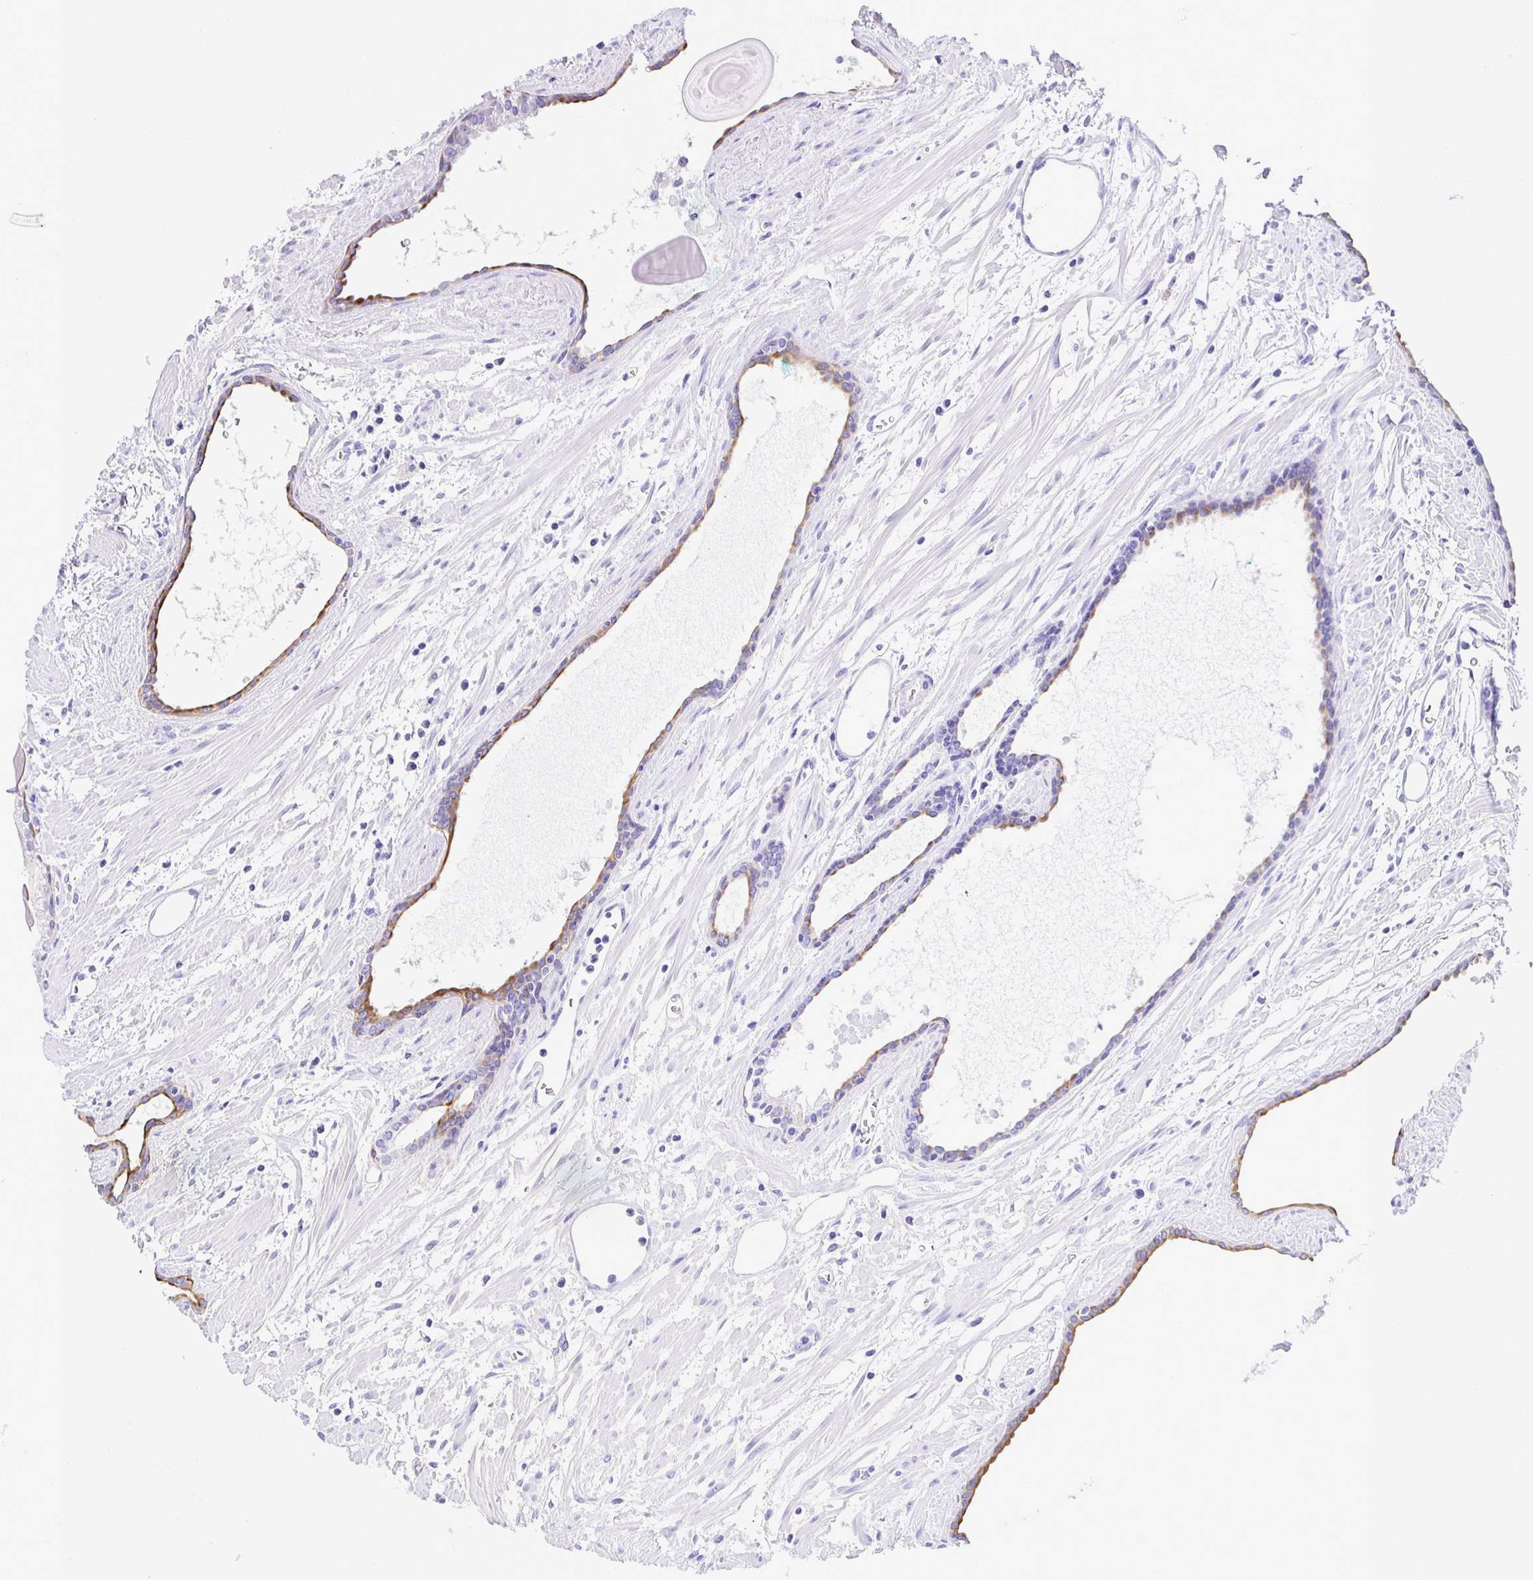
{"staining": {"intensity": "moderate", "quantity": "25%-75%", "location": "cytoplasmic/membranous"}, "tissue": "prostate cancer", "cell_type": "Tumor cells", "image_type": "cancer", "snomed": [{"axis": "morphology", "description": "Adenocarcinoma, High grade"}, {"axis": "topography", "description": "Prostate"}], "caption": "Moderate cytoplasmic/membranous protein staining is seen in approximately 25%-75% of tumor cells in high-grade adenocarcinoma (prostate).", "gene": "TAF1D", "patient": {"sex": "male", "age": 68}}